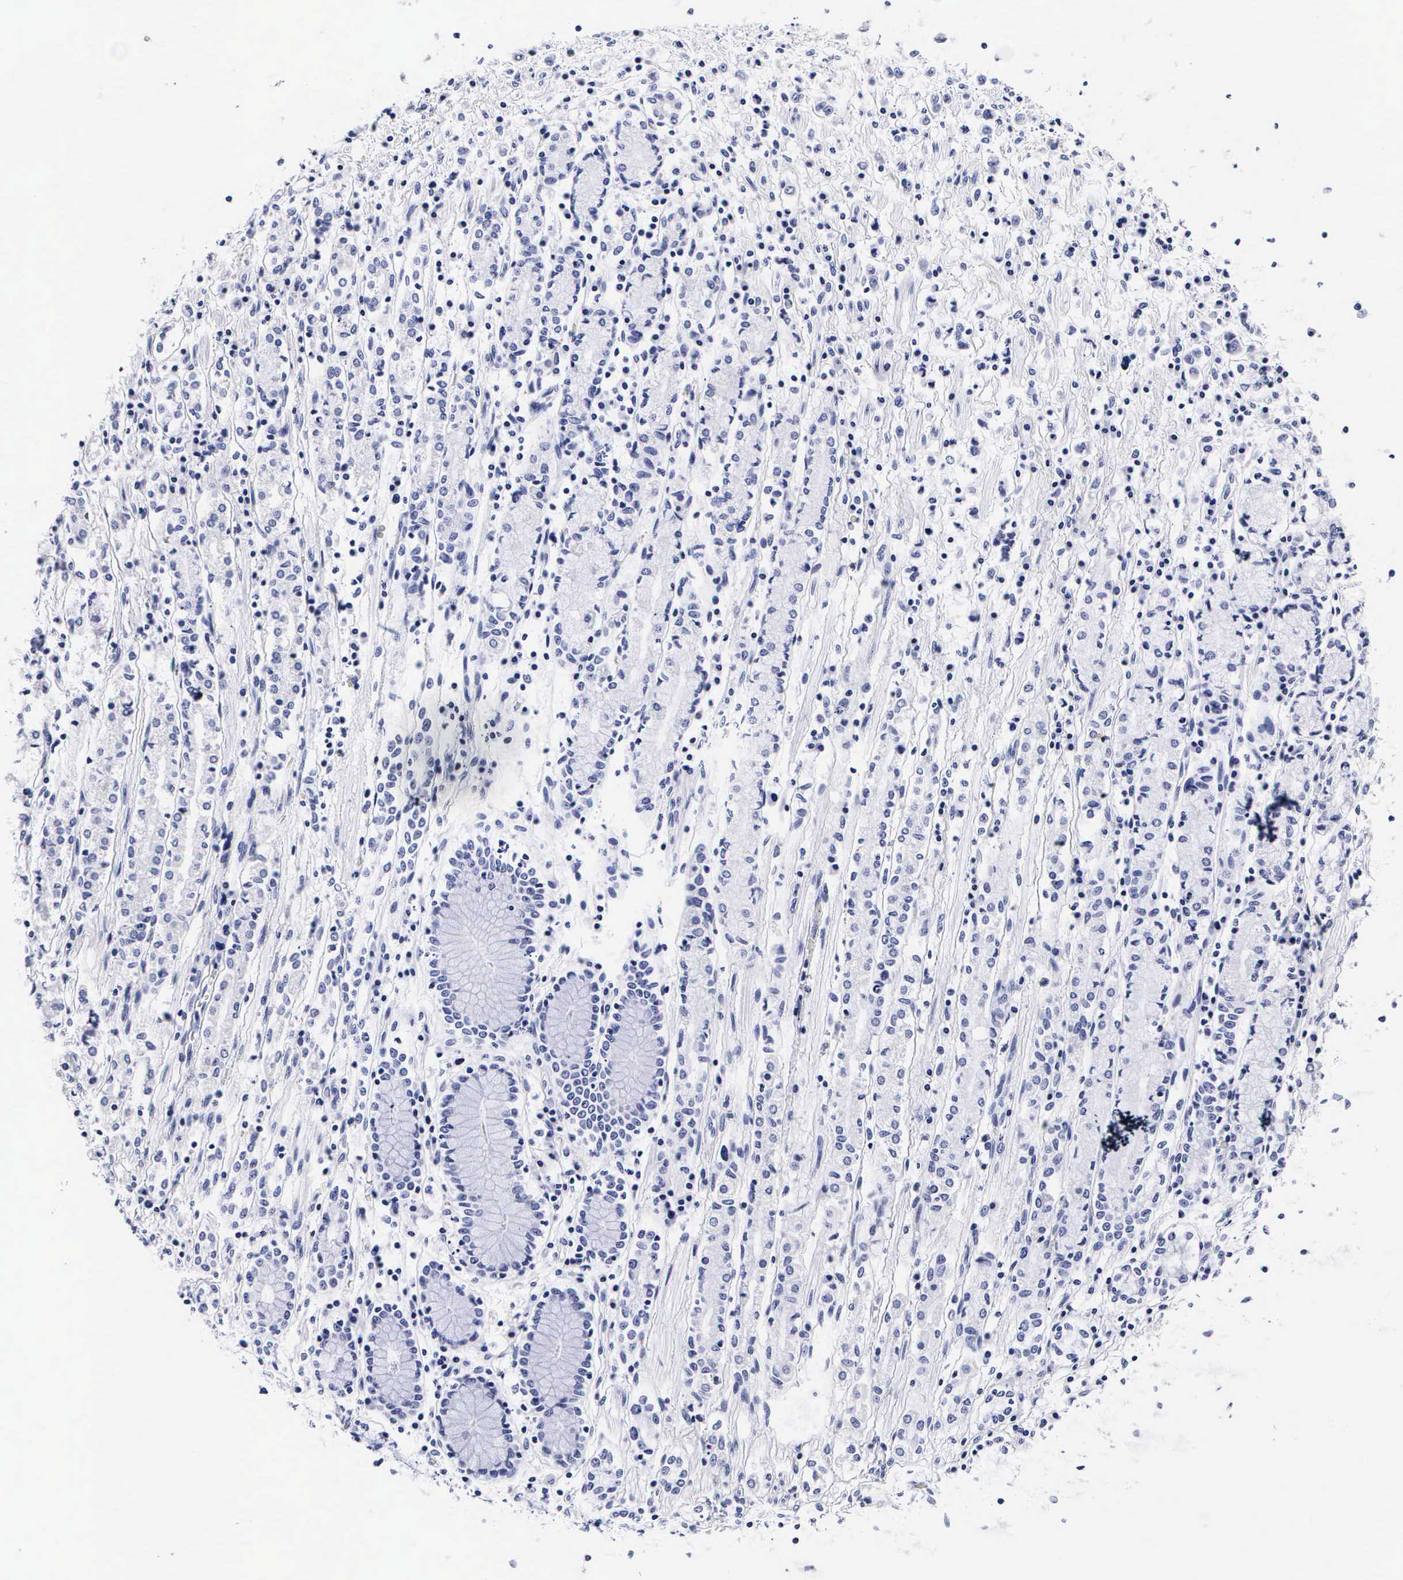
{"staining": {"intensity": "negative", "quantity": "none", "location": "none"}, "tissue": "stomach cancer", "cell_type": "Tumor cells", "image_type": "cancer", "snomed": [{"axis": "morphology", "description": "Adenocarcinoma, NOS"}, {"axis": "topography", "description": "Stomach, lower"}], "caption": "This is an immunohistochemistry micrograph of stomach adenocarcinoma. There is no positivity in tumor cells.", "gene": "RNASE6", "patient": {"sex": "male", "age": 88}}